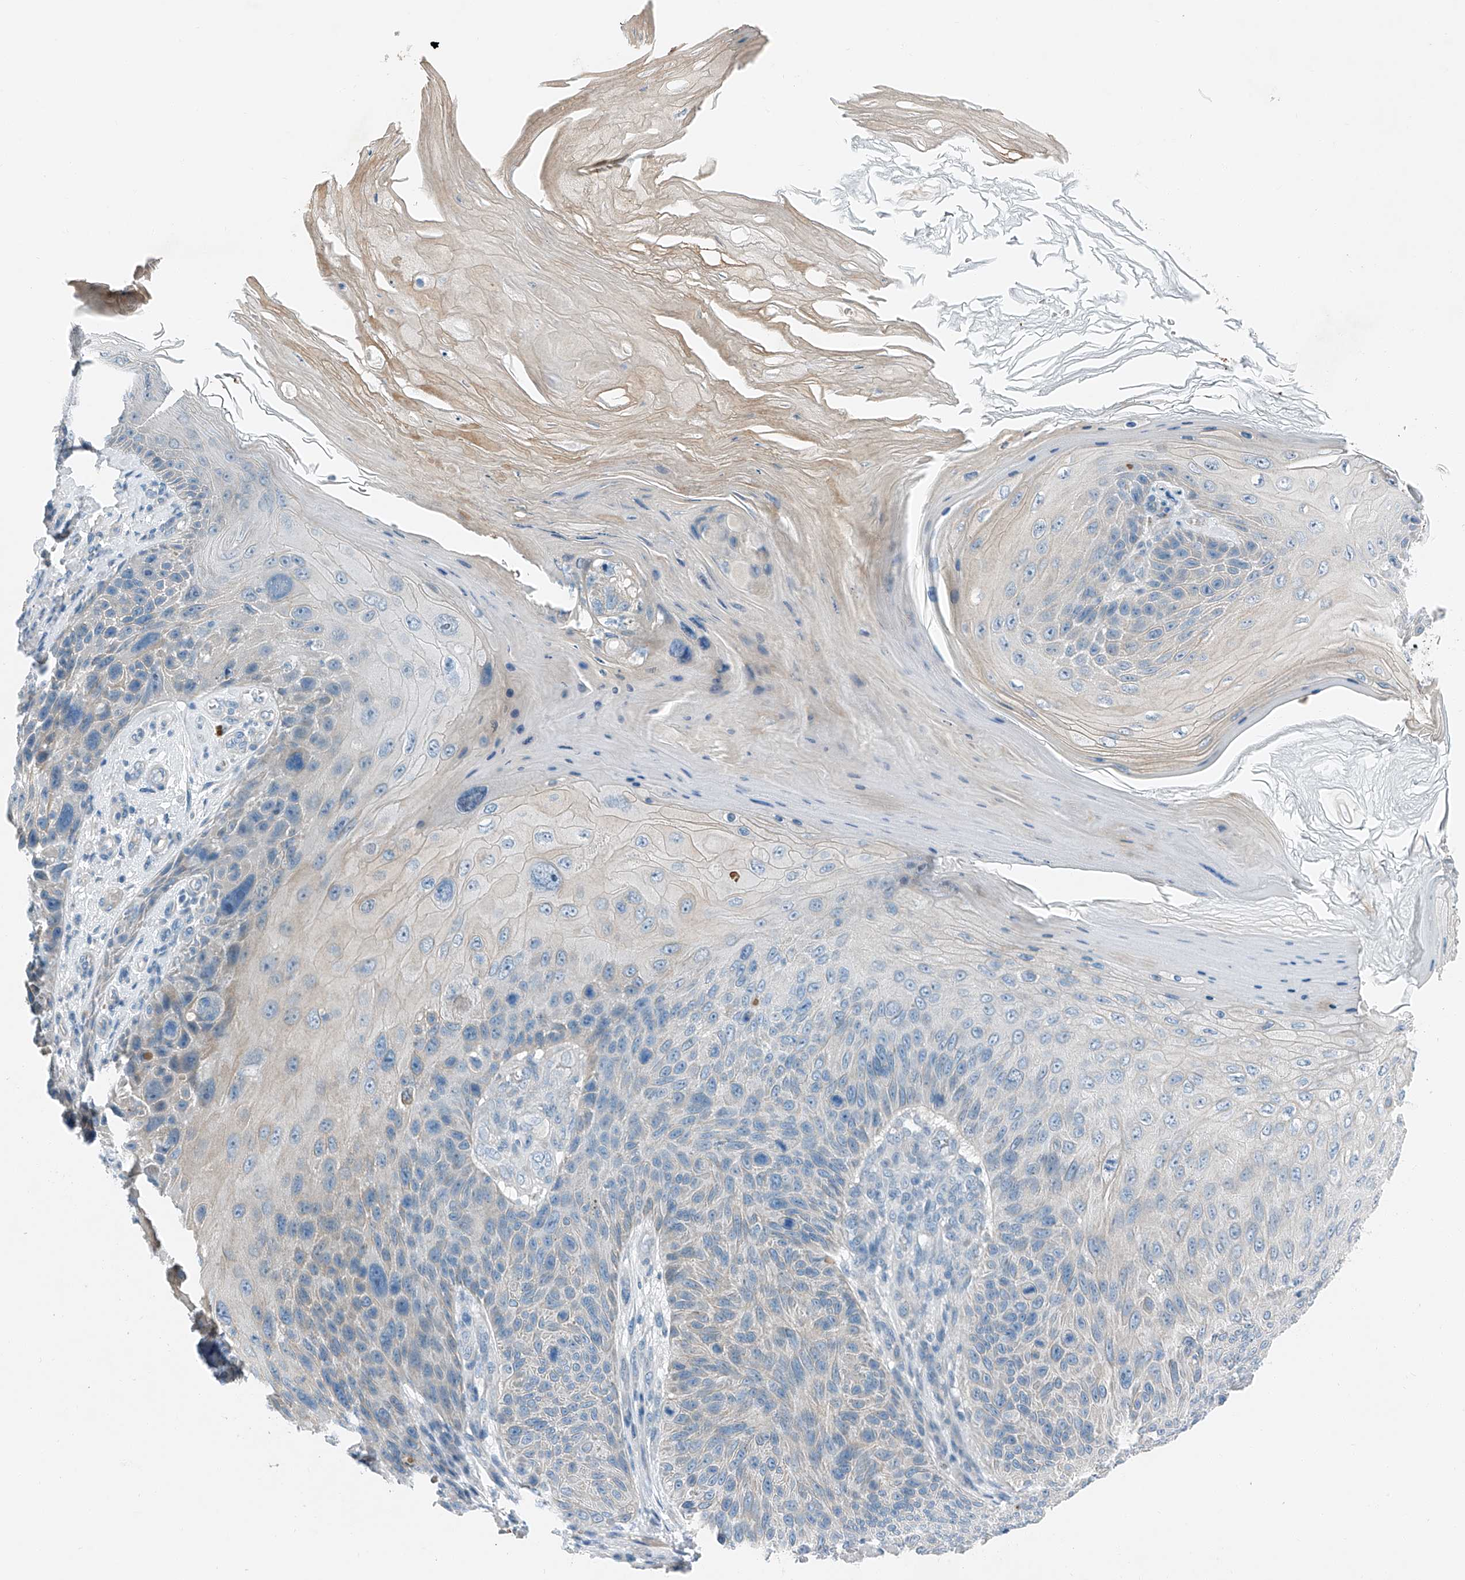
{"staining": {"intensity": "negative", "quantity": "none", "location": "none"}, "tissue": "skin cancer", "cell_type": "Tumor cells", "image_type": "cancer", "snomed": [{"axis": "morphology", "description": "Squamous cell carcinoma, NOS"}, {"axis": "topography", "description": "Skin"}], "caption": "Human skin cancer stained for a protein using immunohistochemistry (IHC) shows no expression in tumor cells.", "gene": "MDGA1", "patient": {"sex": "female", "age": 88}}